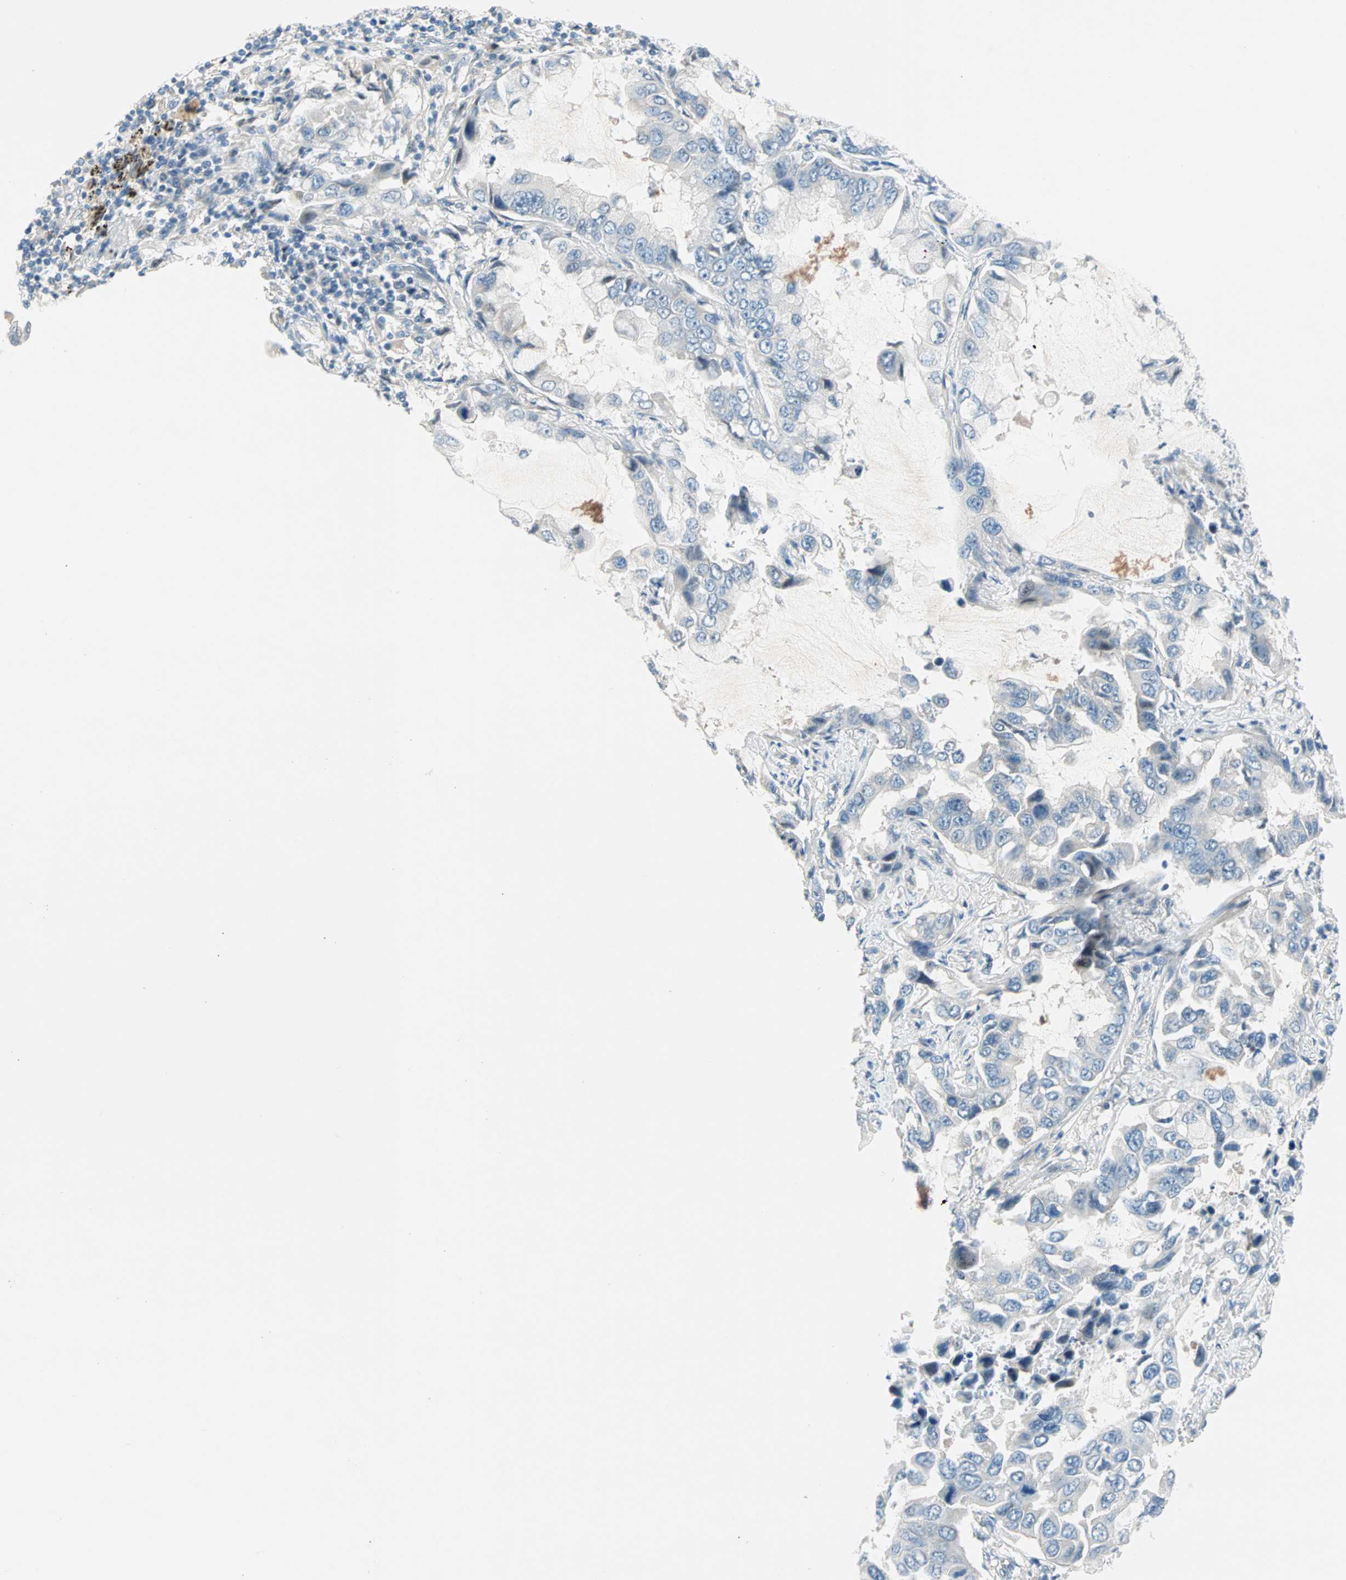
{"staining": {"intensity": "negative", "quantity": "none", "location": "none"}, "tissue": "lung cancer", "cell_type": "Tumor cells", "image_type": "cancer", "snomed": [{"axis": "morphology", "description": "Adenocarcinoma, NOS"}, {"axis": "topography", "description": "Lung"}], "caption": "Histopathology image shows no significant protein expression in tumor cells of lung adenocarcinoma. Nuclei are stained in blue.", "gene": "TMEM163", "patient": {"sex": "male", "age": 64}}